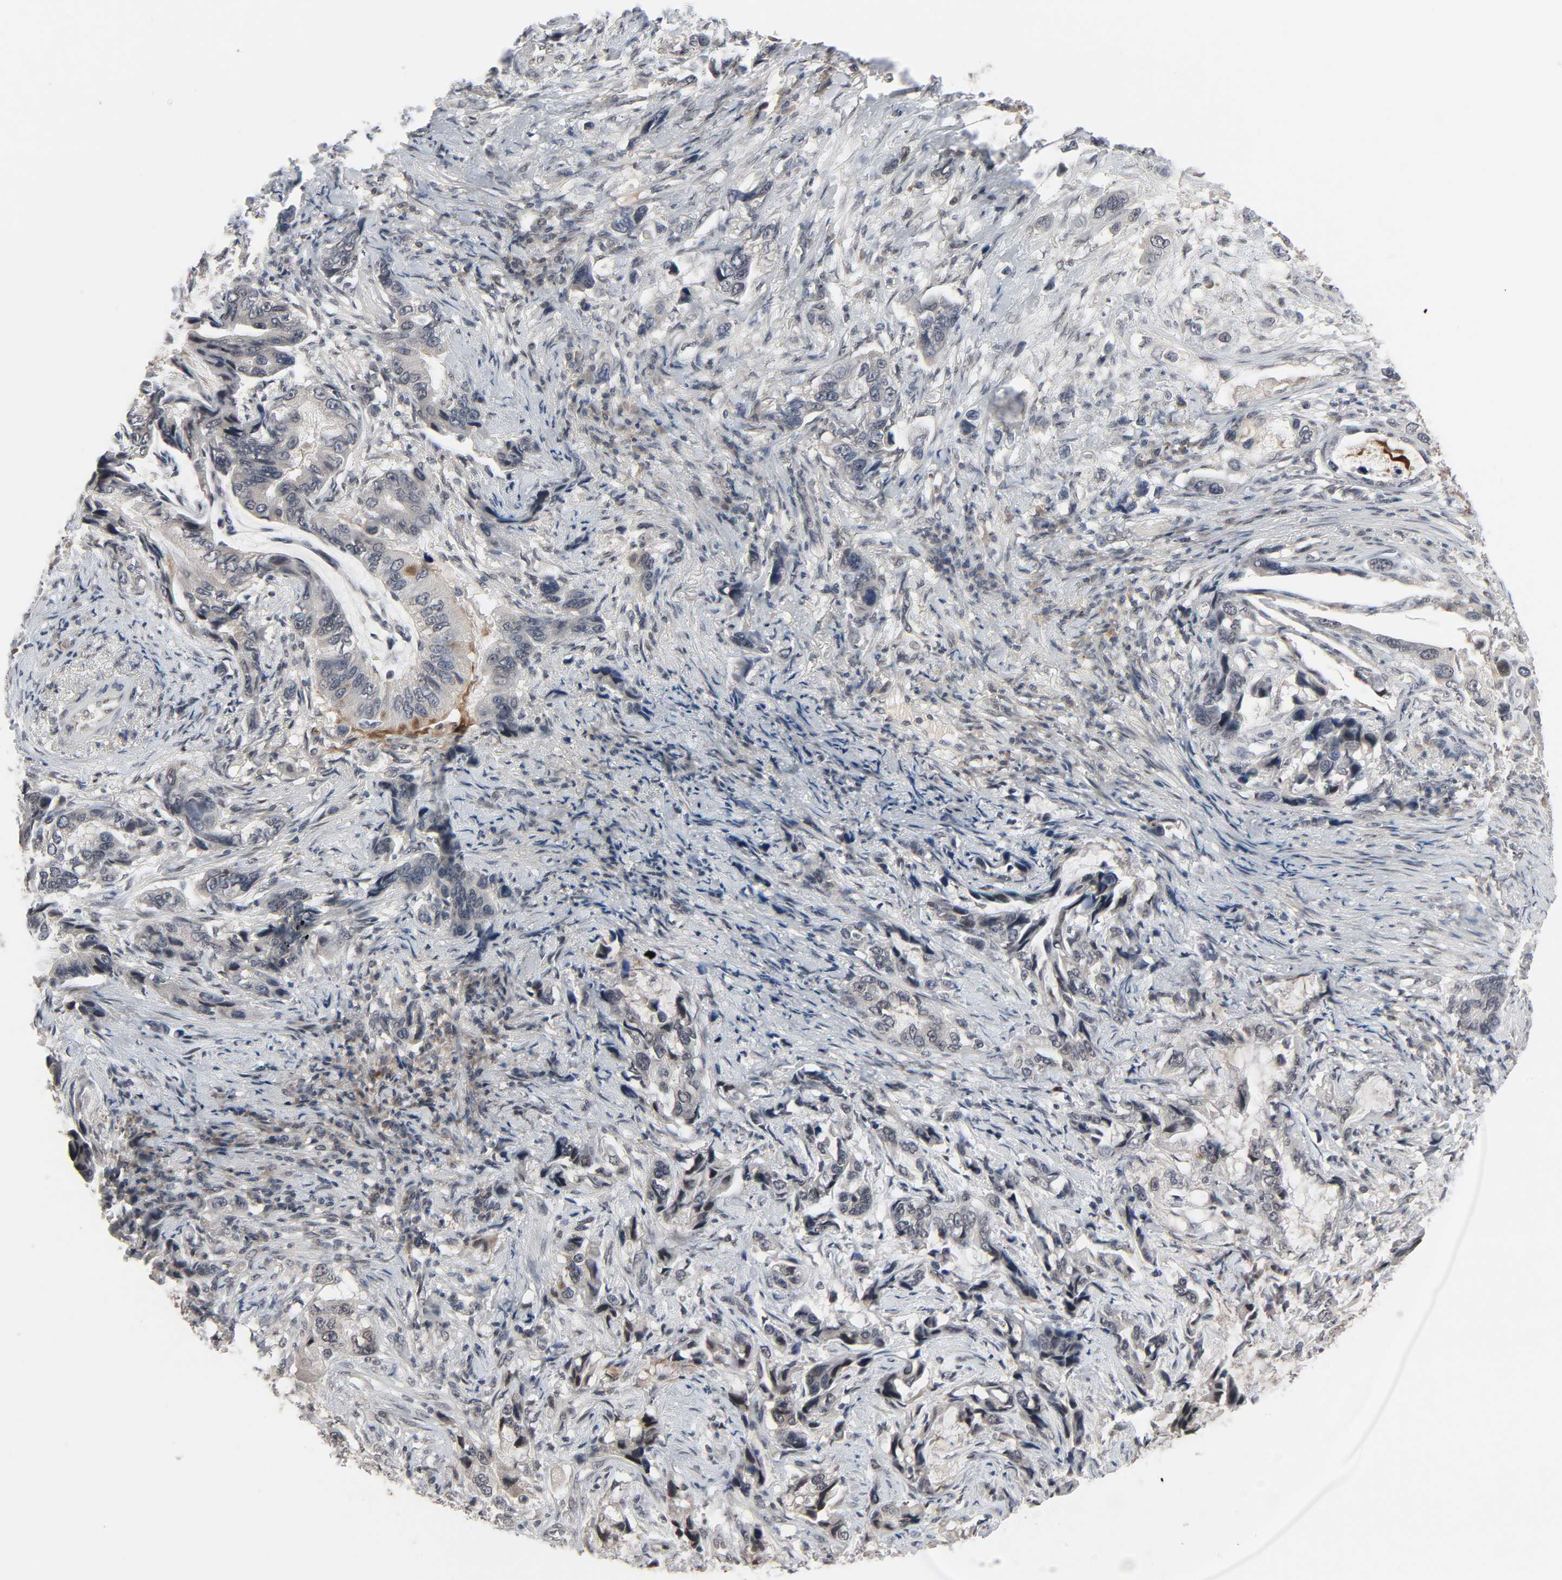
{"staining": {"intensity": "weak", "quantity": "<25%", "location": "cytoplasmic/membranous"}, "tissue": "stomach cancer", "cell_type": "Tumor cells", "image_type": "cancer", "snomed": [{"axis": "morphology", "description": "Adenocarcinoma, NOS"}, {"axis": "topography", "description": "Stomach, lower"}], "caption": "DAB (3,3'-diaminobenzidine) immunohistochemical staining of stomach cancer (adenocarcinoma) shows no significant positivity in tumor cells.", "gene": "MT3", "patient": {"sex": "female", "age": 93}}